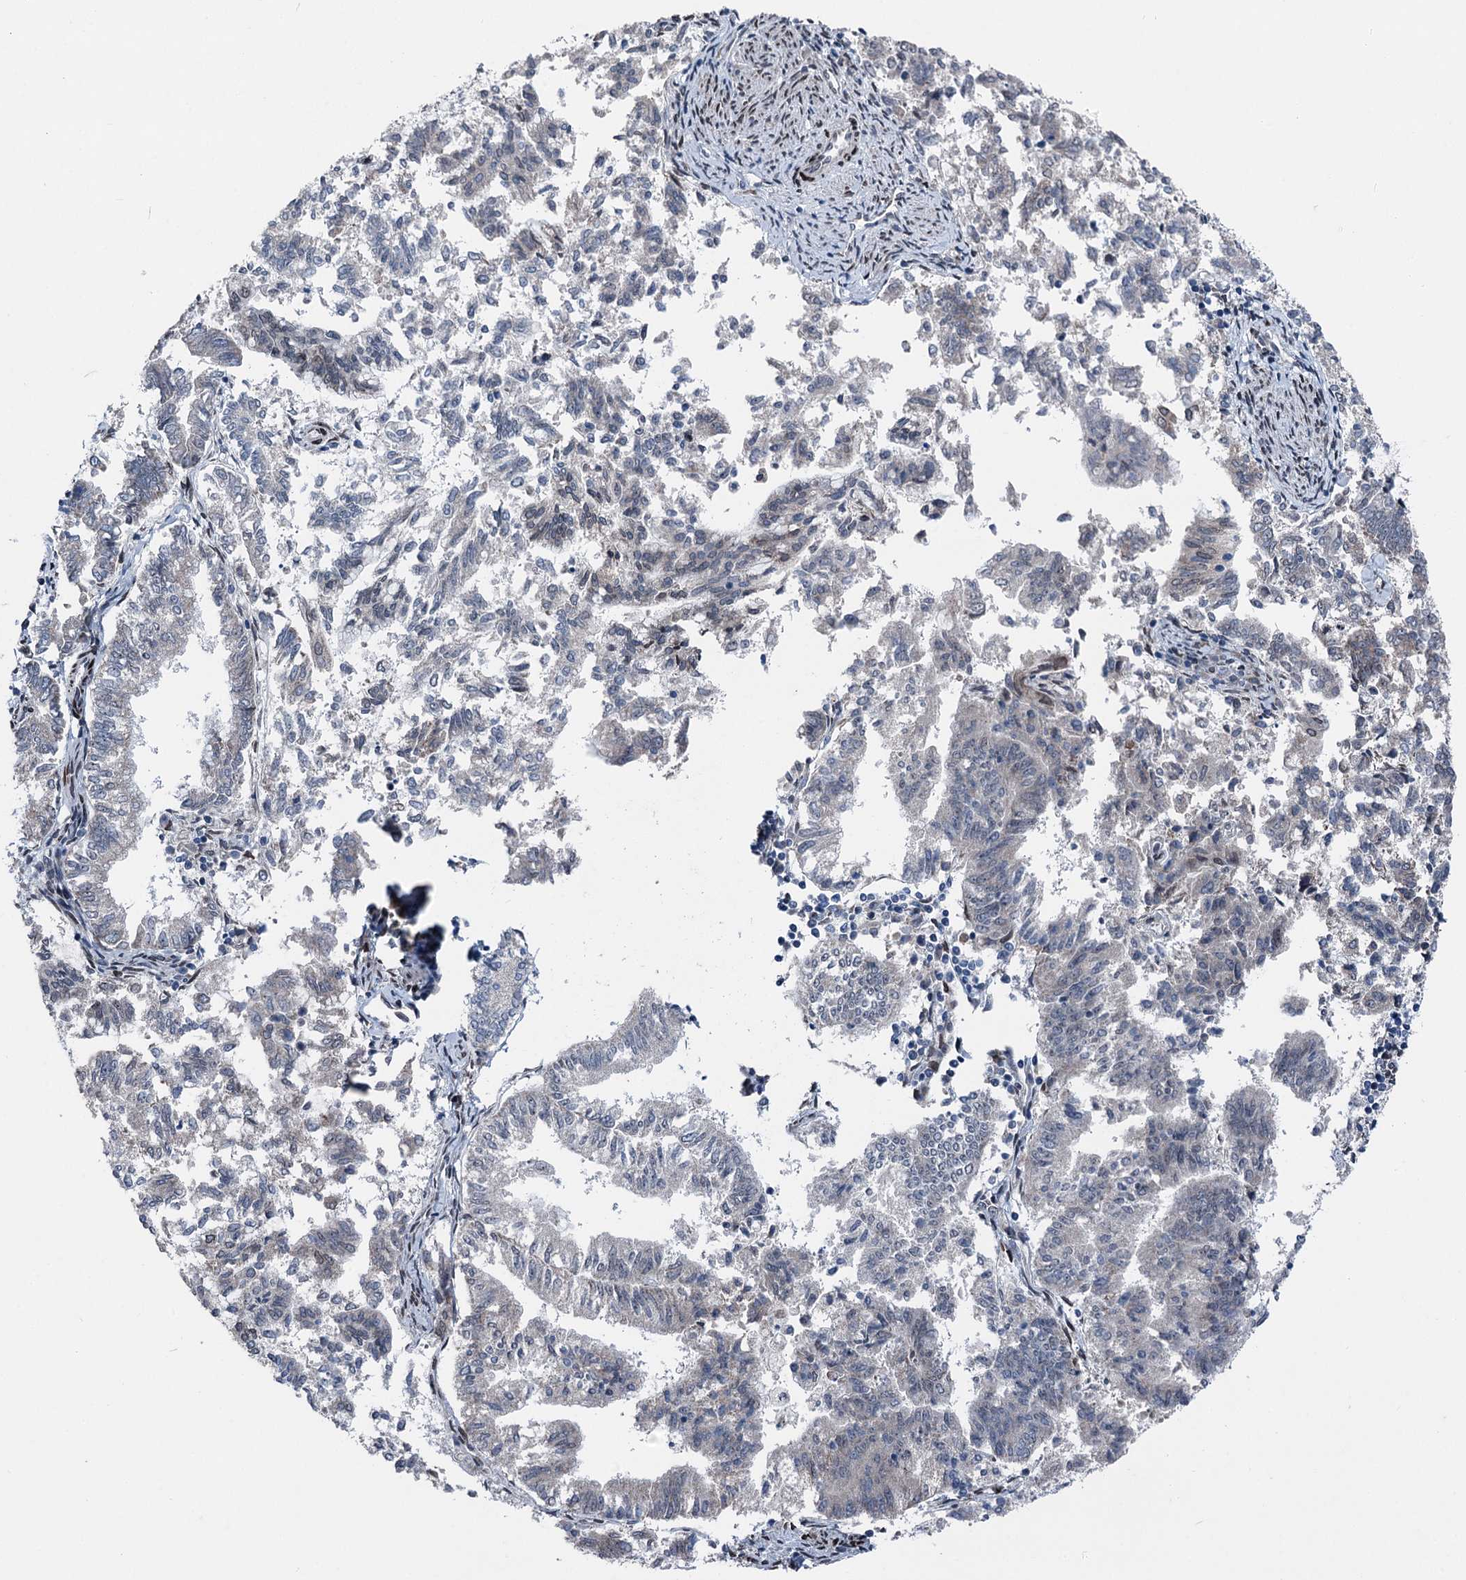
{"staining": {"intensity": "negative", "quantity": "none", "location": "none"}, "tissue": "endometrial cancer", "cell_type": "Tumor cells", "image_type": "cancer", "snomed": [{"axis": "morphology", "description": "Adenocarcinoma, NOS"}, {"axis": "topography", "description": "Endometrium"}], "caption": "Immunohistochemical staining of adenocarcinoma (endometrial) shows no significant expression in tumor cells.", "gene": "MRPL14", "patient": {"sex": "female", "age": 79}}